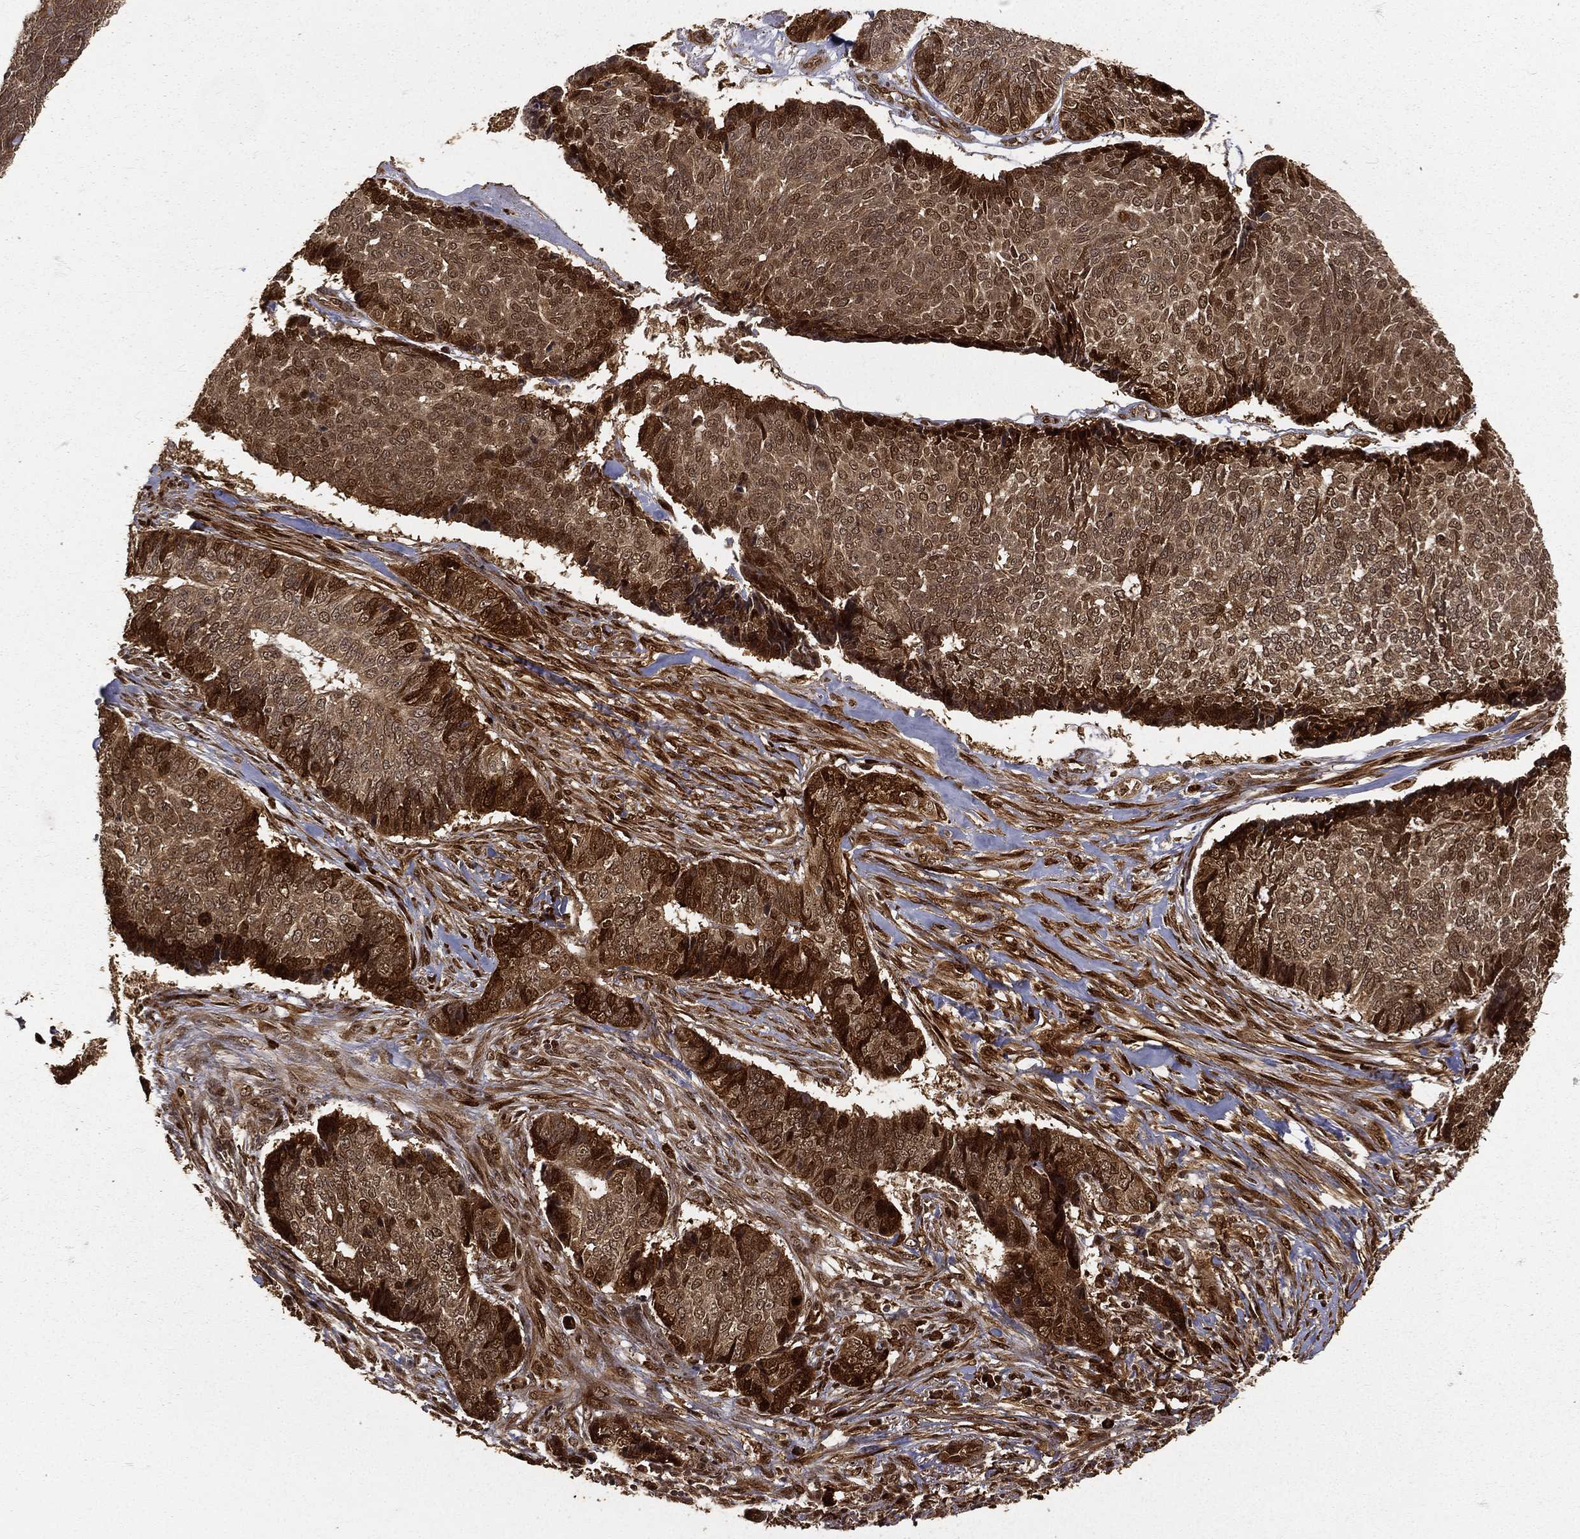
{"staining": {"intensity": "strong", "quantity": ">75%", "location": "cytoplasmic/membranous,nuclear"}, "tissue": "skin cancer", "cell_type": "Tumor cells", "image_type": "cancer", "snomed": [{"axis": "morphology", "description": "Basal cell carcinoma"}, {"axis": "topography", "description": "Skin"}], "caption": "The image exhibits staining of skin cancer (basal cell carcinoma), revealing strong cytoplasmic/membranous and nuclear protein staining (brown color) within tumor cells.", "gene": "MAPK1", "patient": {"sex": "male", "age": 86}}